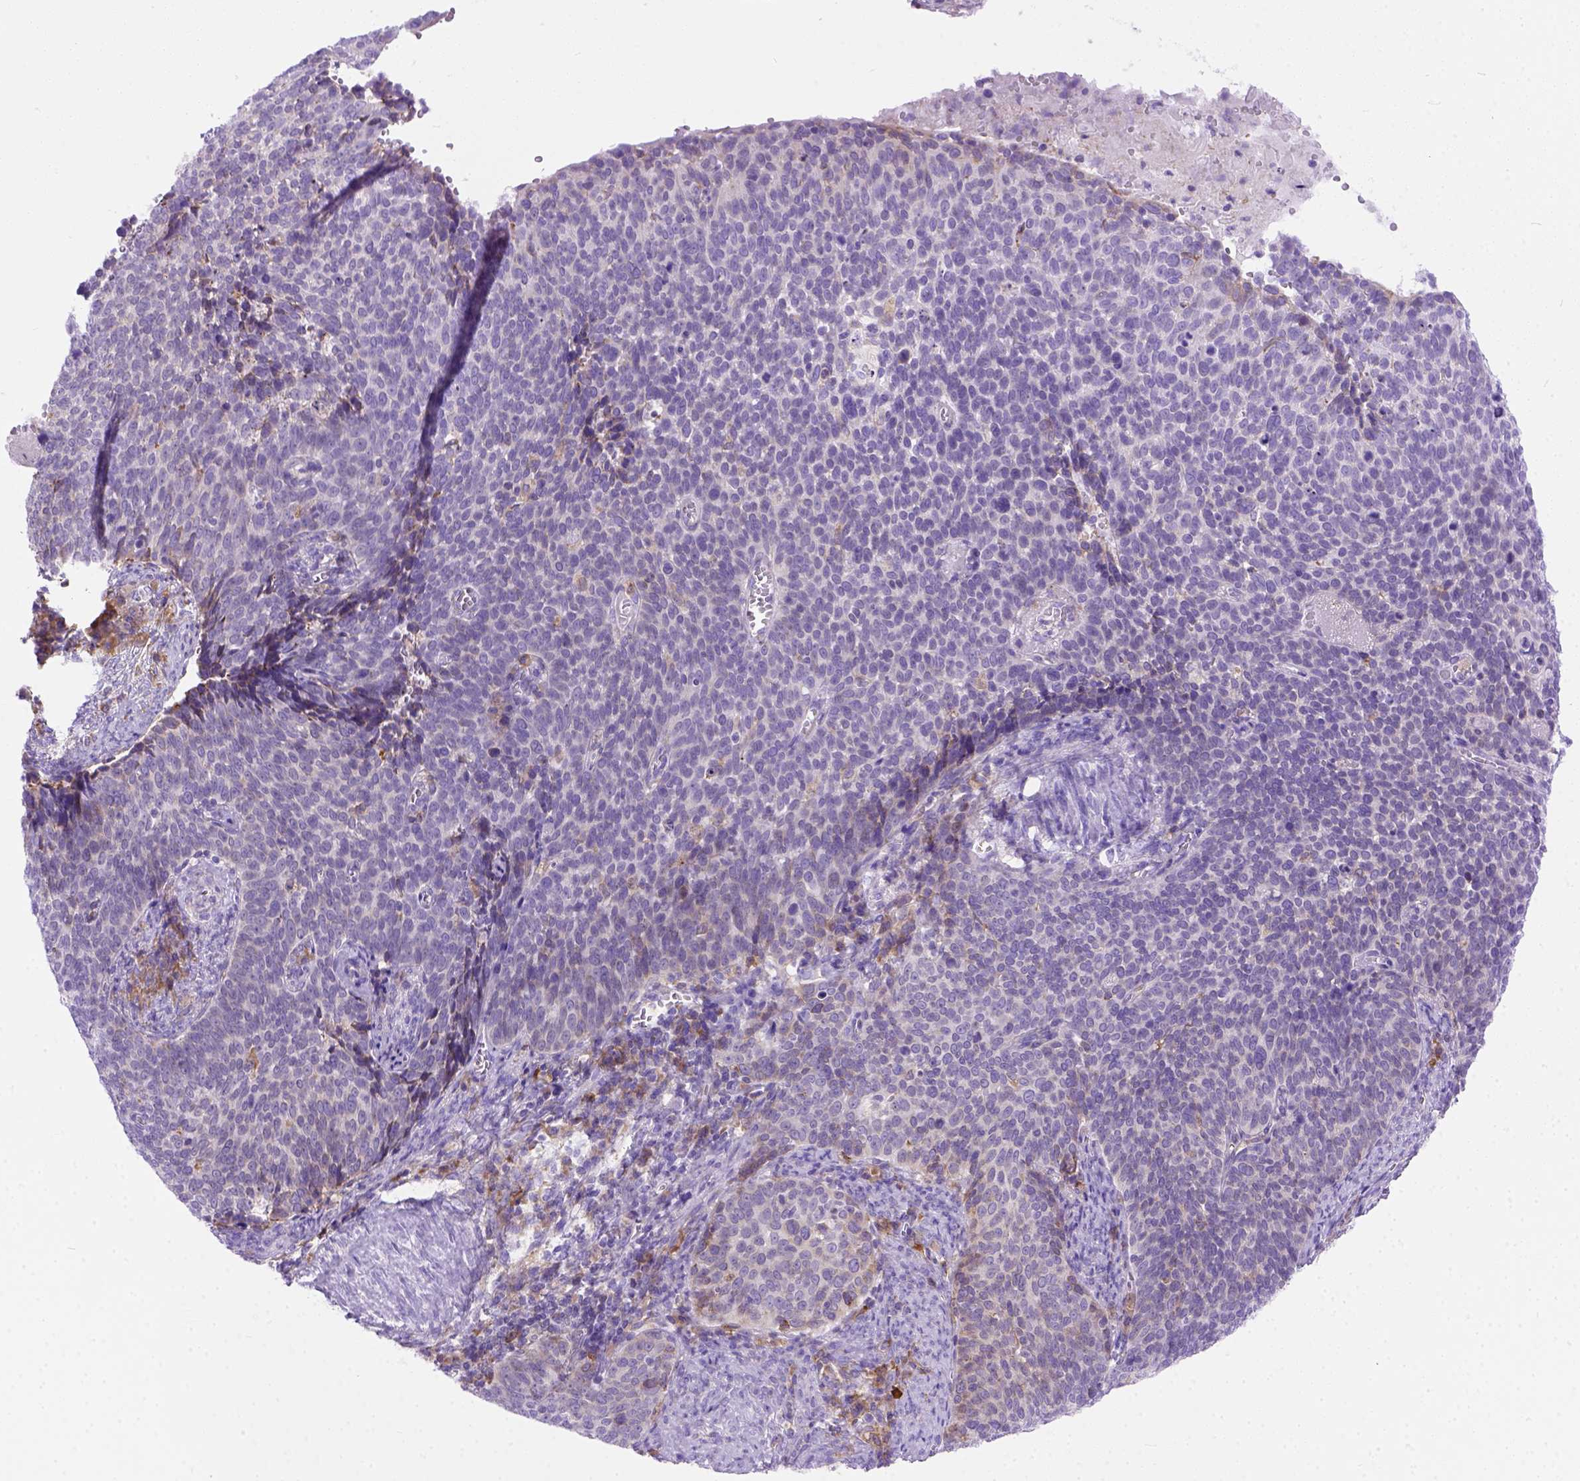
{"staining": {"intensity": "negative", "quantity": "none", "location": "none"}, "tissue": "cervical cancer", "cell_type": "Tumor cells", "image_type": "cancer", "snomed": [{"axis": "morphology", "description": "Normal tissue, NOS"}, {"axis": "morphology", "description": "Squamous cell carcinoma, NOS"}, {"axis": "topography", "description": "Cervix"}], "caption": "Immunohistochemistry (IHC) of cervical cancer demonstrates no expression in tumor cells. The staining is performed using DAB brown chromogen with nuclei counter-stained in using hematoxylin.", "gene": "PLK4", "patient": {"sex": "female", "age": 39}}